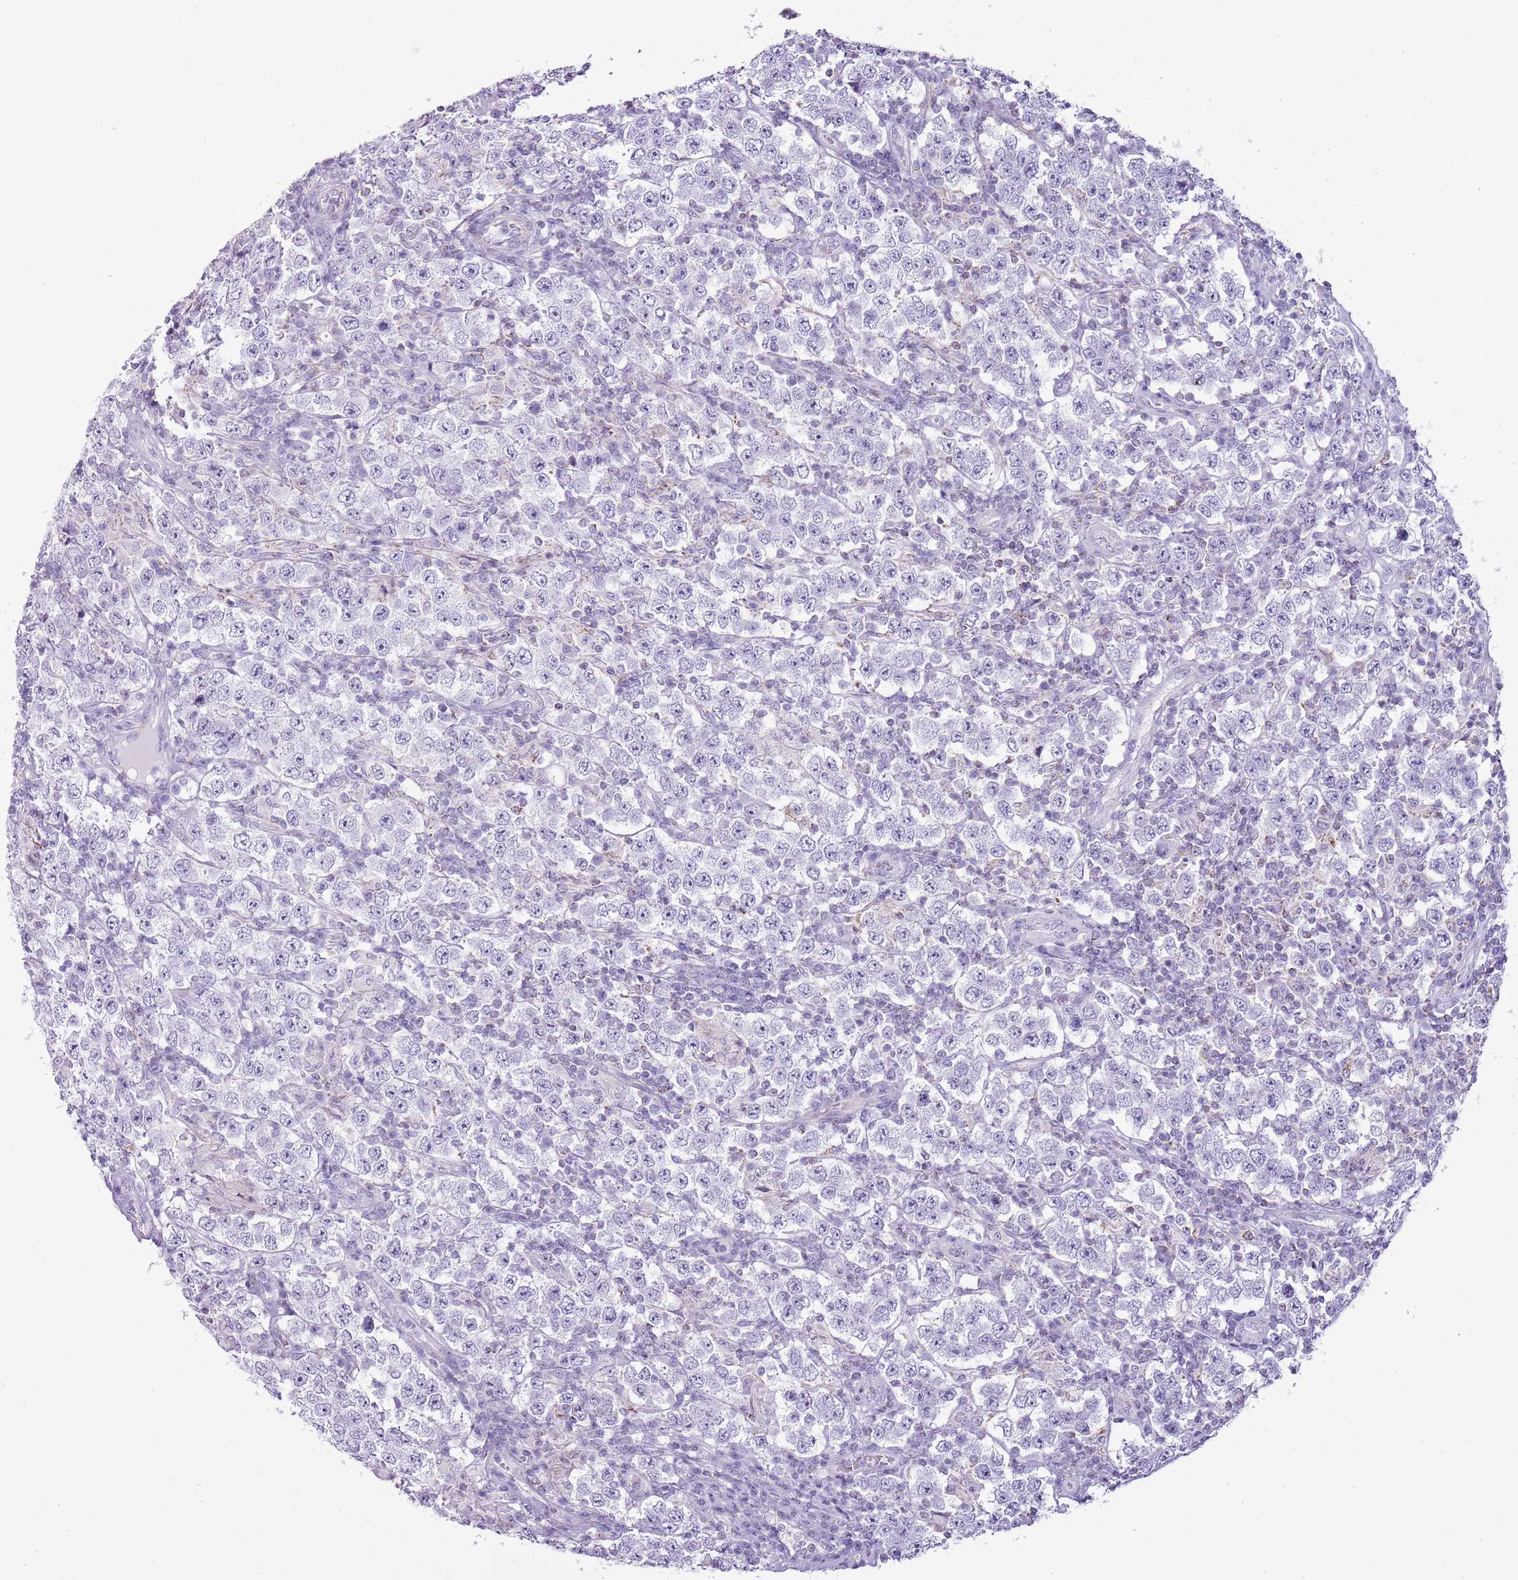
{"staining": {"intensity": "negative", "quantity": "none", "location": "none"}, "tissue": "testis cancer", "cell_type": "Tumor cells", "image_type": "cancer", "snomed": [{"axis": "morphology", "description": "Normal tissue, NOS"}, {"axis": "morphology", "description": "Urothelial carcinoma, High grade"}, {"axis": "morphology", "description": "Seminoma, NOS"}, {"axis": "morphology", "description": "Carcinoma, Embryonal, NOS"}, {"axis": "topography", "description": "Urinary bladder"}, {"axis": "topography", "description": "Testis"}], "caption": "Tumor cells show no significant expression in embryonal carcinoma (testis).", "gene": "SLC23A1", "patient": {"sex": "male", "age": 41}}